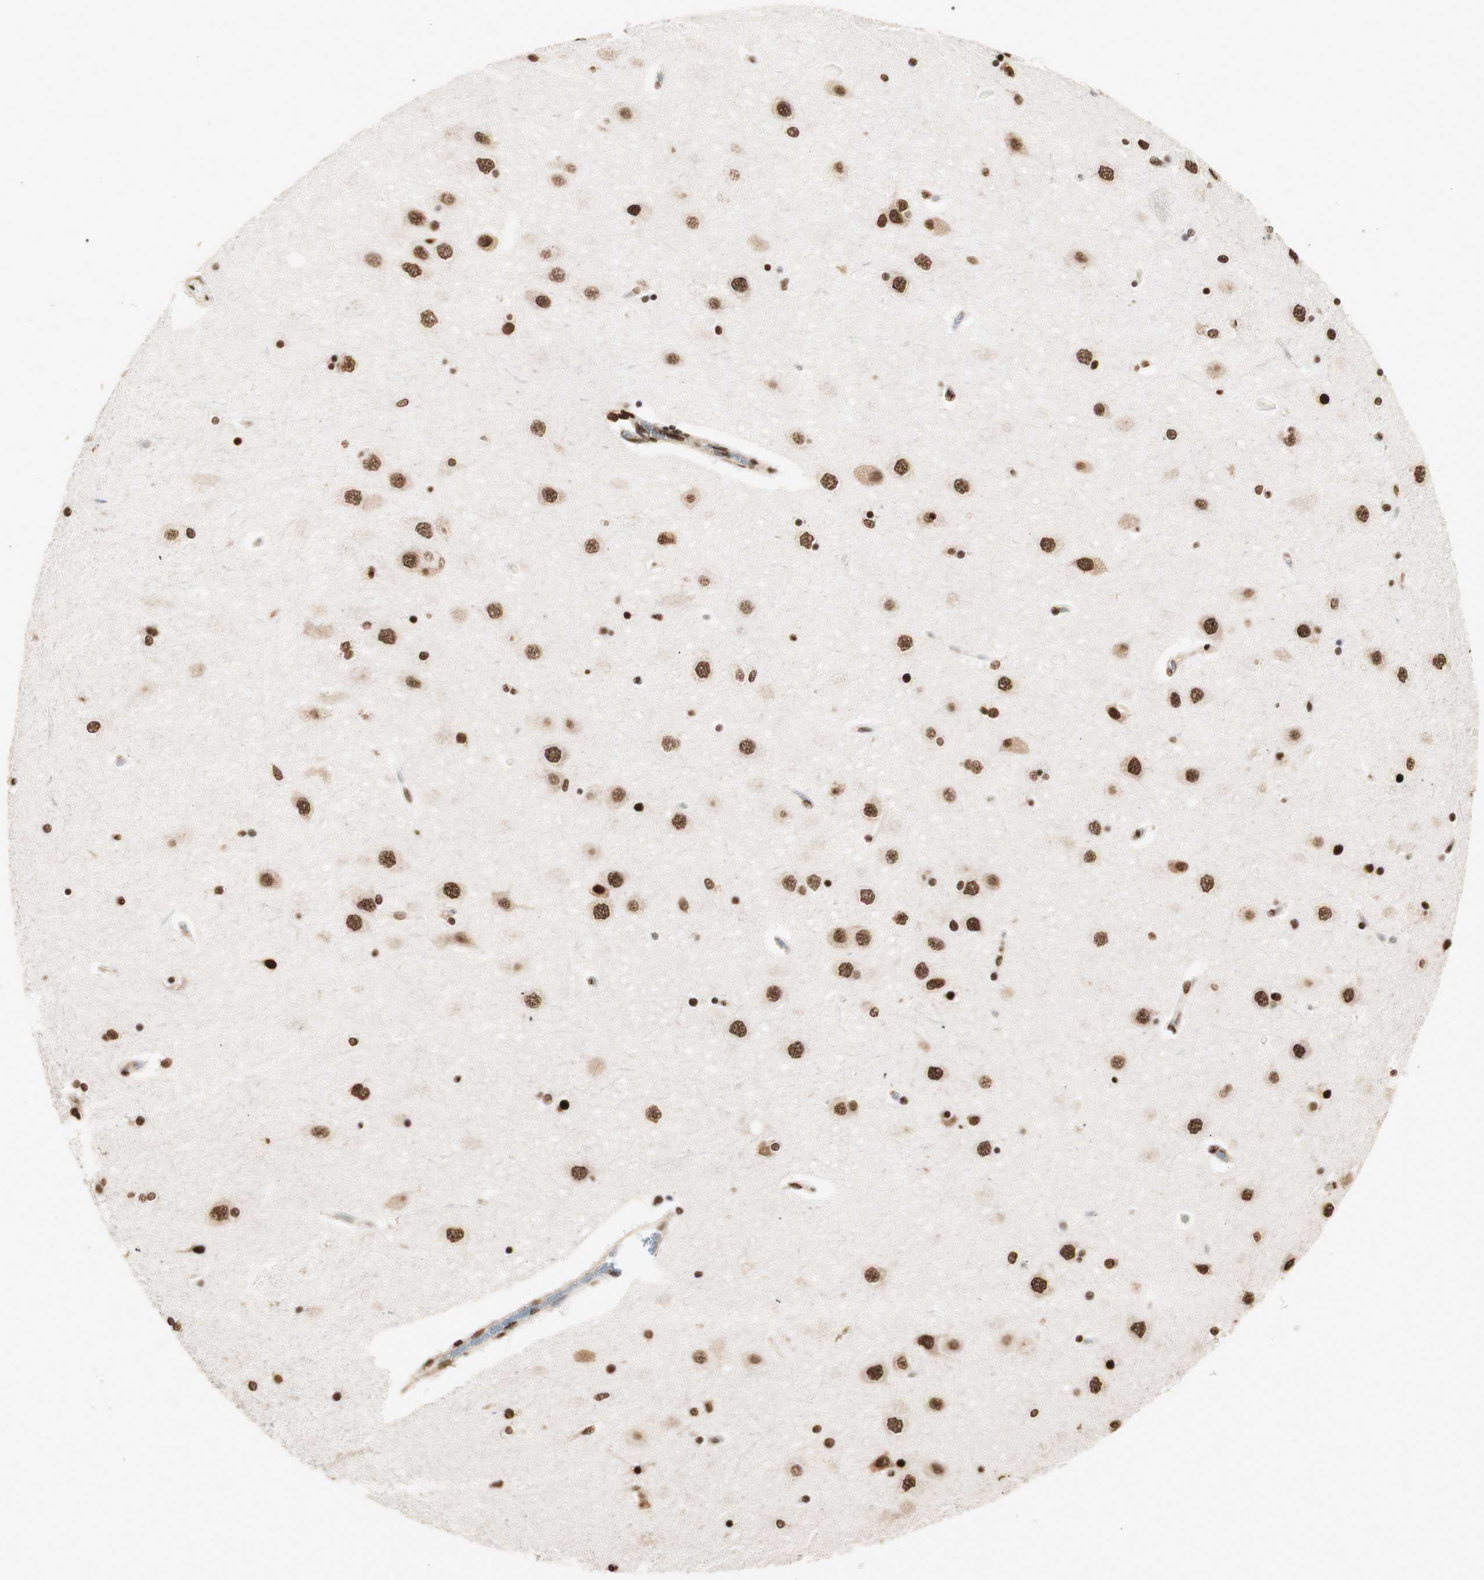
{"staining": {"intensity": "strong", "quantity": ">75%", "location": "nuclear"}, "tissue": "hippocampus", "cell_type": "Glial cells", "image_type": "normal", "snomed": [{"axis": "morphology", "description": "Normal tissue, NOS"}, {"axis": "topography", "description": "Hippocampus"}], "caption": "Hippocampus stained for a protein (brown) shows strong nuclear positive expression in approximately >75% of glial cells.", "gene": "HNRNPA2B1", "patient": {"sex": "female", "age": 54}}